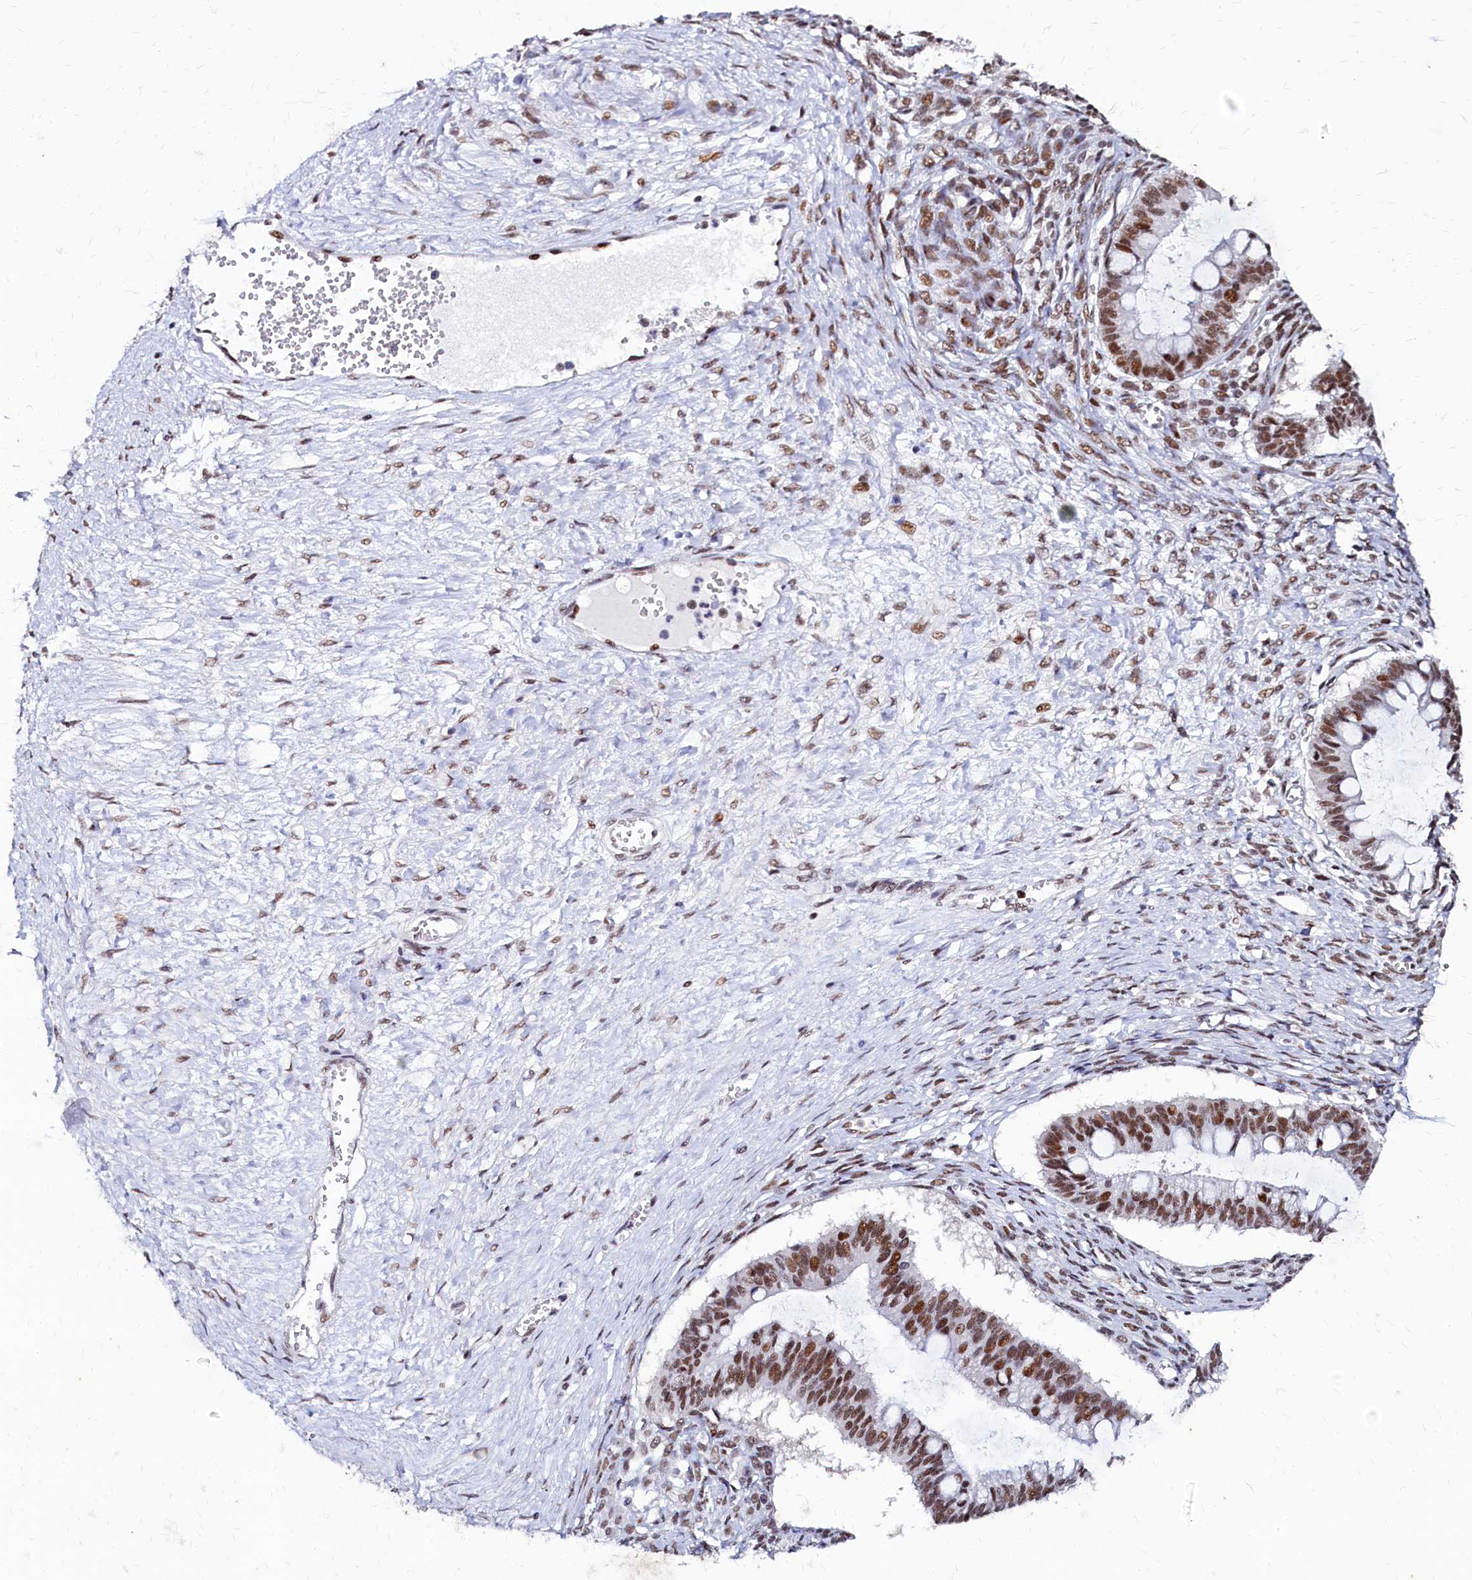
{"staining": {"intensity": "moderate", "quantity": ">75%", "location": "nuclear"}, "tissue": "ovarian cancer", "cell_type": "Tumor cells", "image_type": "cancer", "snomed": [{"axis": "morphology", "description": "Cystadenocarcinoma, mucinous, NOS"}, {"axis": "topography", "description": "Ovary"}], "caption": "A brown stain labels moderate nuclear expression of a protein in ovarian mucinous cystadenocarcinoma tumor cells. Nuclei are stained in blue.", "gene": "CPSF7", "patient": {"sex": "female", "age": 73}}